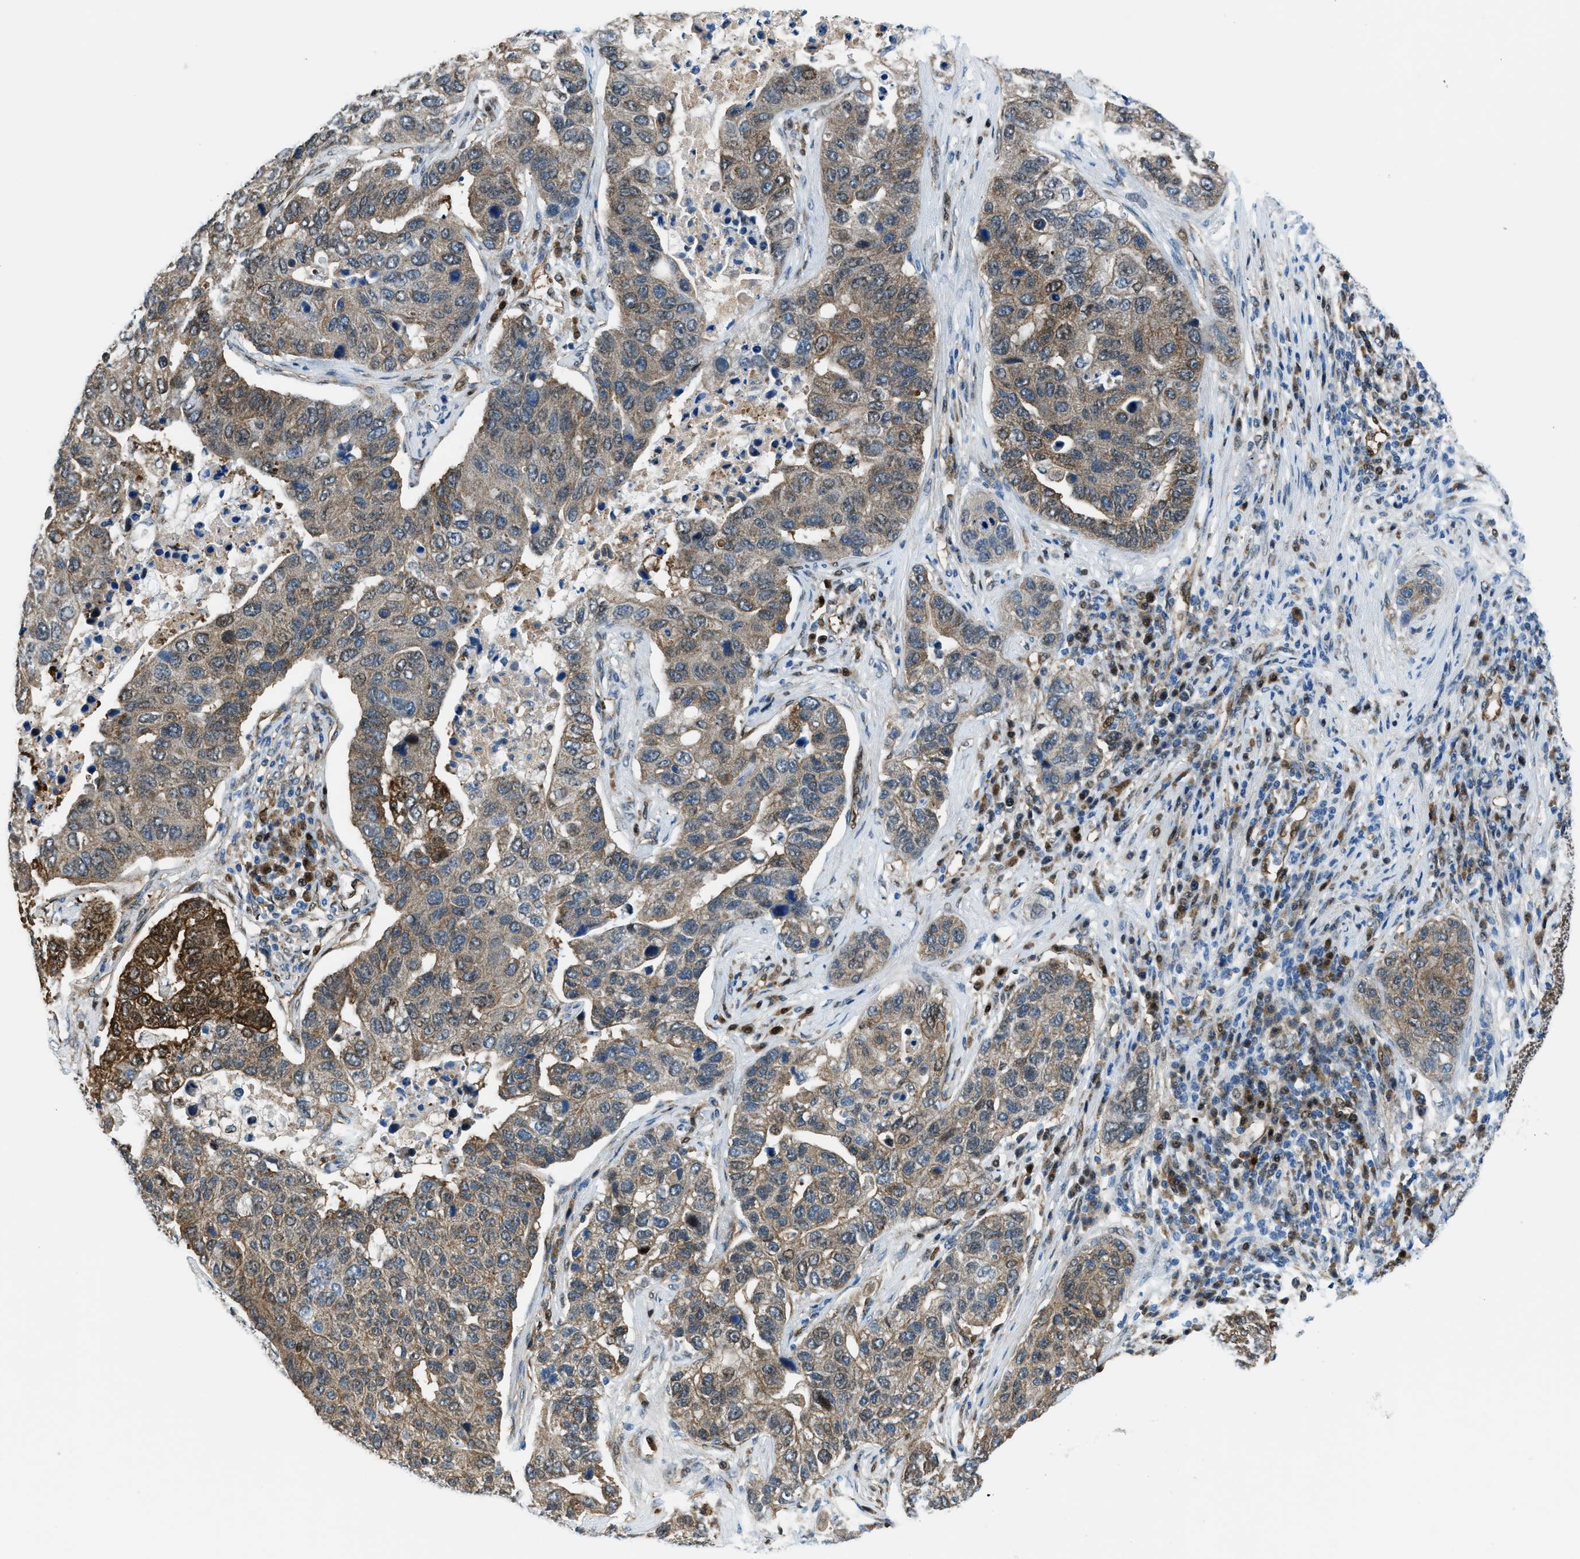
{"staining": {"intensity": "moderate", "quantity": ">75%", "location": "cytoplasmic/membranous,nuclear"}, "tissue": "pancreatic cancer", "cell_type": "Tumor cells", "image_type": "cancer", "snomed": [{"axis": "morphology", "description": "Adenocarcinoma, NOS"}, {"axis": "topography", "description": "Pancreas"}], "caption": "Immunohistochemistry (IHC) (DAB (3,3'-diaminobenzidine)) staining of human pancreatic cancer demonstrates moderate cytoplasmic/membranous and nuclear protein positivity in approximately >75% of tumor cells. Using DAB (3,3'-diaminobenzidine) (brown) and hematoxylin (blue) stains, captured at high magnification using brightfield microscopy.", "gene": "YWHAE", "patient": {"sex": "female", "age": 61}}